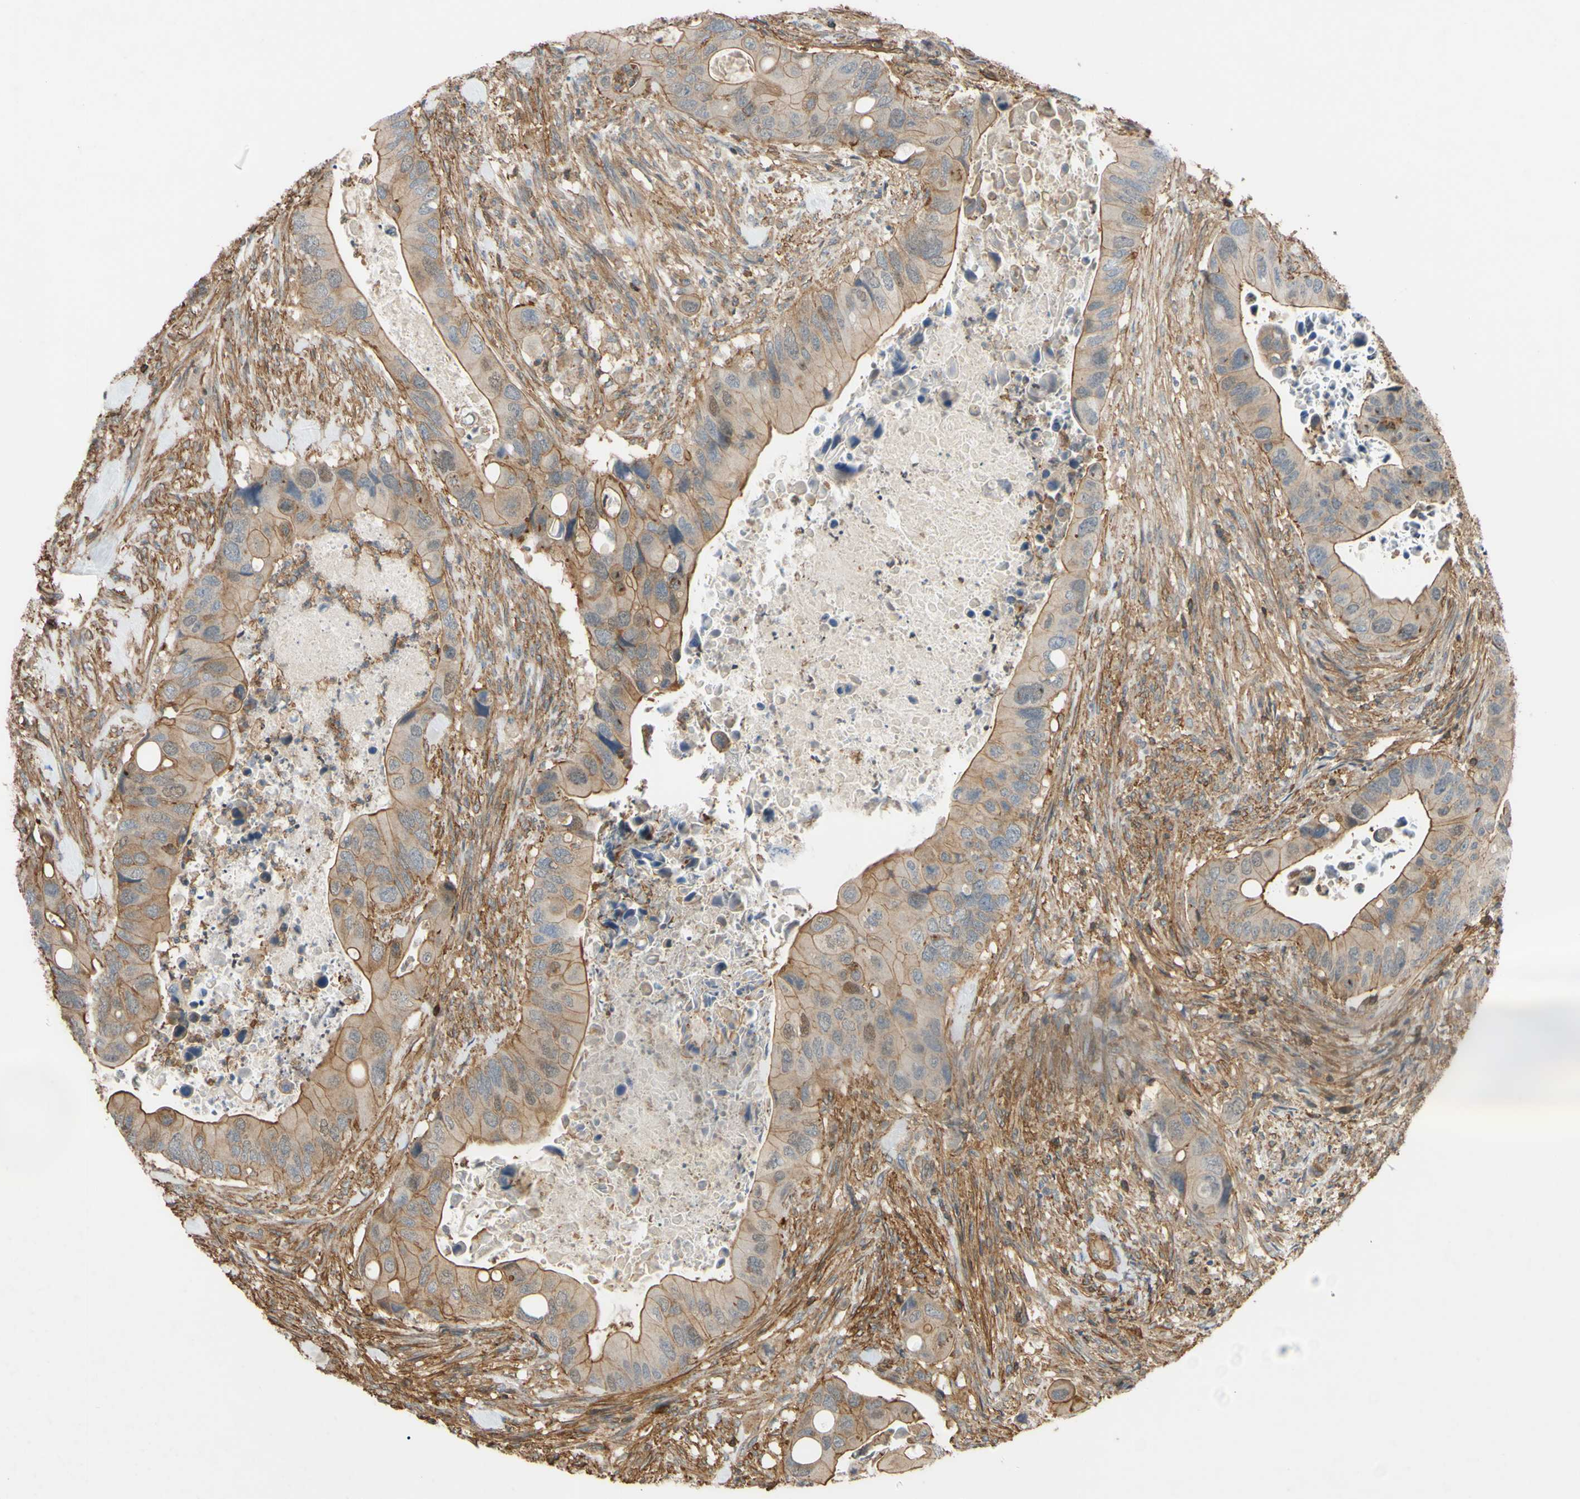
{"staining": {"intensity": "moderate", "quantity": ">75%", "location": "cytoplasmic/membranous"}, "tissue": "colorectal cancer", "cell_type": "Tumor cells", "image_type": "cancer", "snomed": [{"axis": "morphology", "description": "Adenocarcinoma, NOS"}, {"axis": "topography", "description": "Rectum"}], "caption": "Protein staining demonstrates moderate cytoplasmic/membranous positivity in approximately >75% of tumor cells in colorectal cancer (adenocarcinoma).", "gene": "ADD3", "patient": {"sex": "female", "age": 57}}